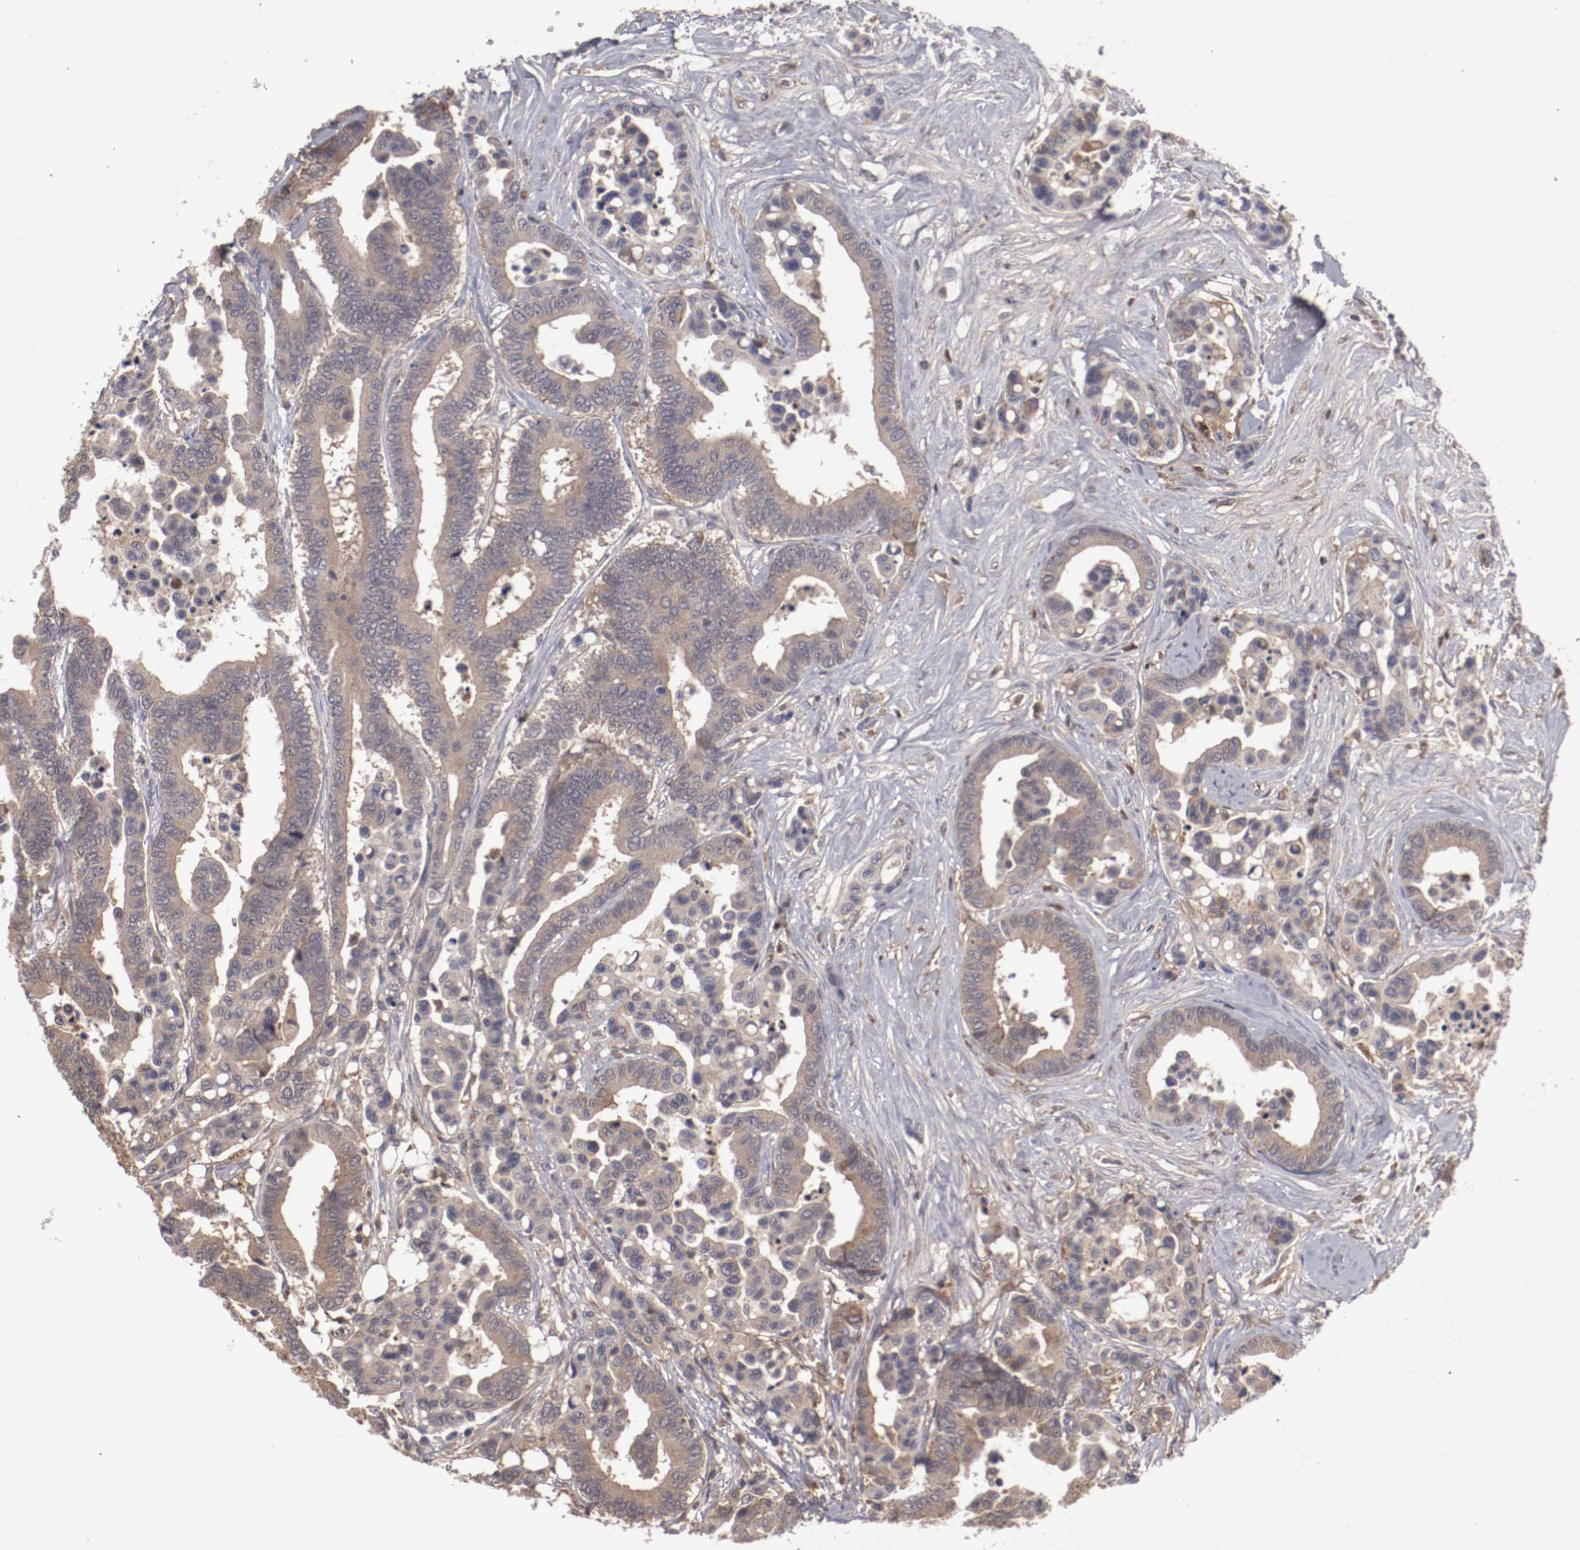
{"staining": {"intensity": "weak", "quantity": "25%-75%", "location": "cytoplasmic/membranous"}, "tissue": "colorectal cancer", "cell_type": "Tumor cells", "image_type": "cancer", "snomed": [{"axis": "morphology", "description": "Adenocarcinoma, NOS"}, {"axis": "topography", "description": "Colon"}], "caption": "Protein expression by immunohistochemistry demonstrates weak cytoplasmic/membranous expression in approximately 25%-75% of tumor cells in colorectal cancer (adenocarcinoma).", "gene": "CP", "patient": {"sex": "male", "age": 82}}